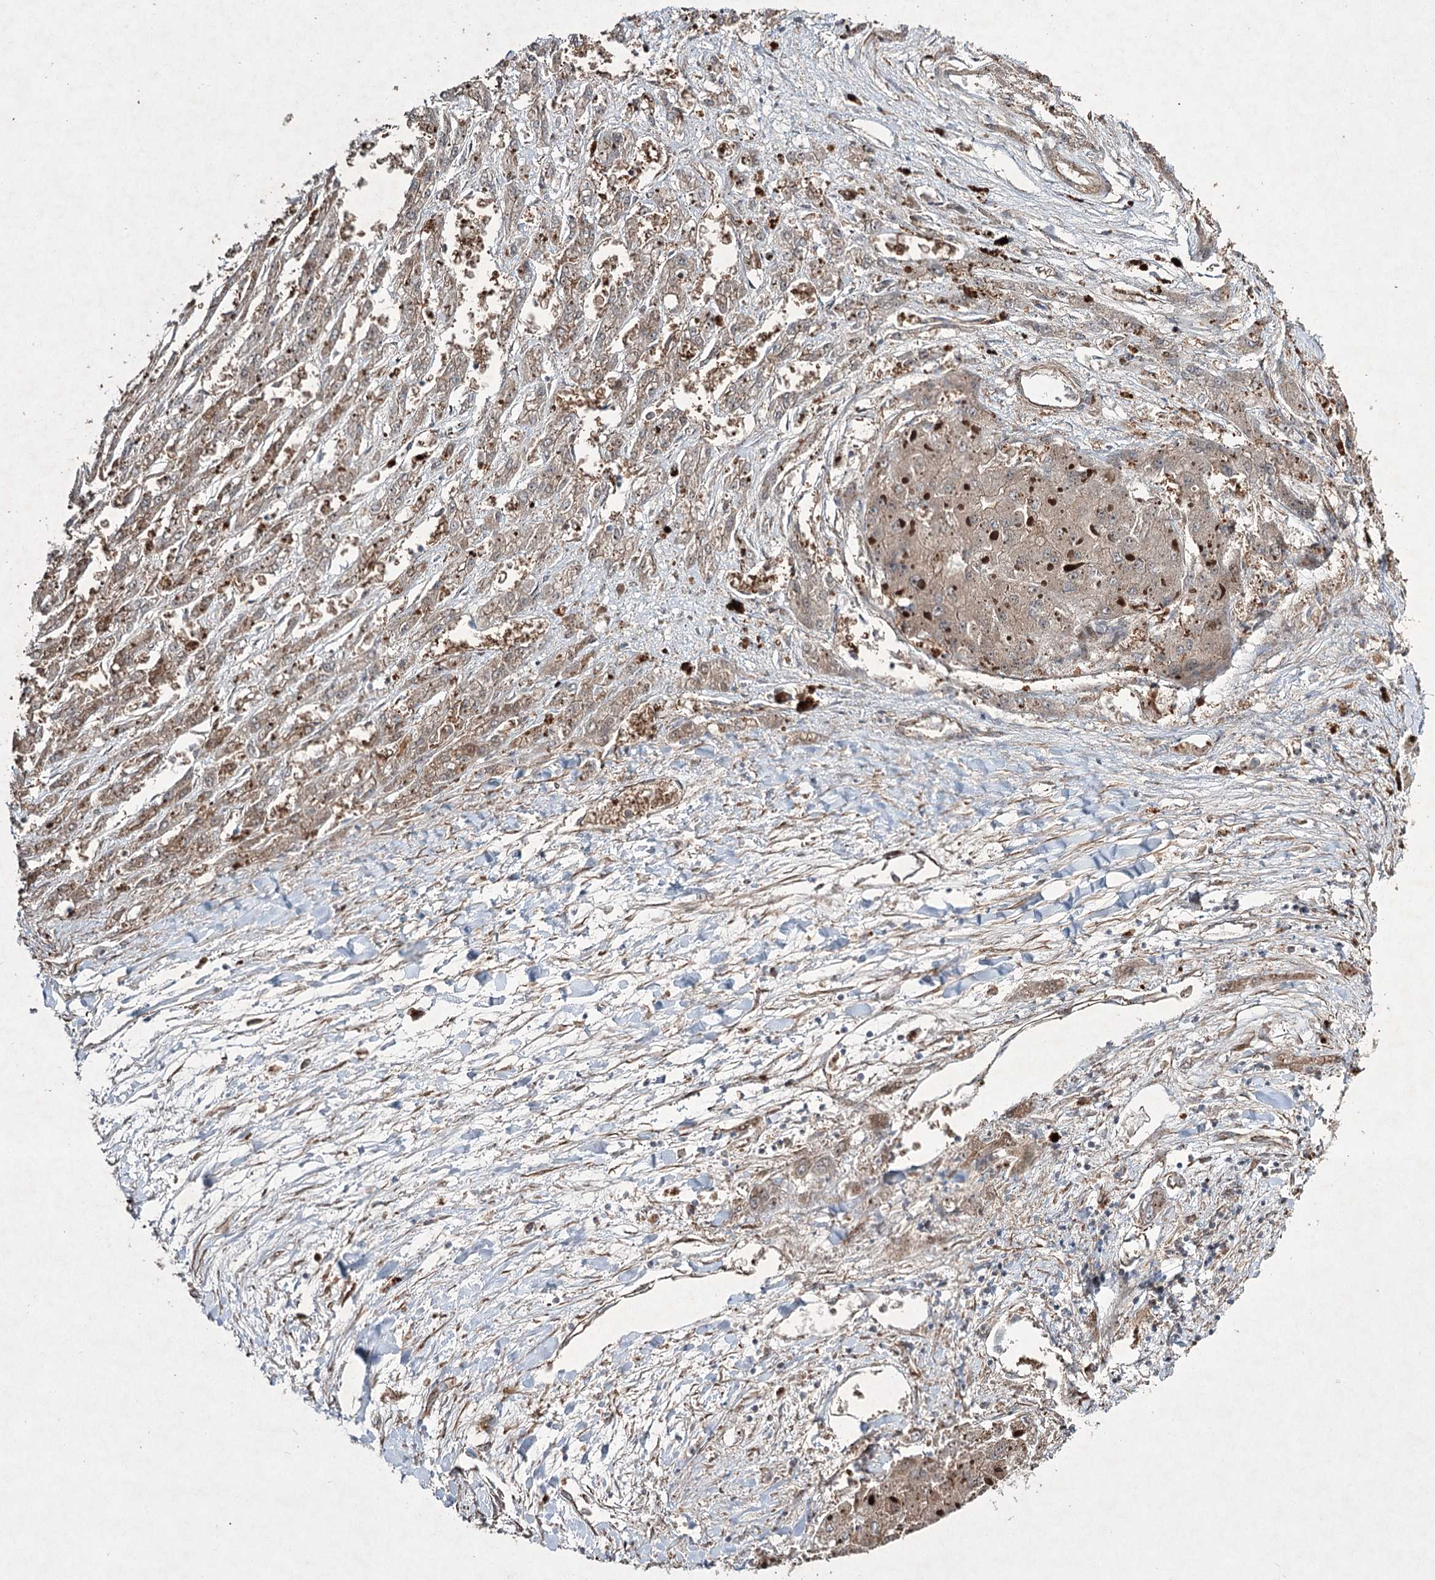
{"staining": {"intensity": "weak", "quantity": ">75%", "location": "cytoplasmic/membranous"}, "tissue": "liver cancer", "cell_type": "Tumor cells", "image_type": "cancer", "snomed": [{"axis": "morphology", "description": "Carcinoma, Hepatocellular, NOS"}, {"axis": "topography", "description": "Liver"}], "caption": "Immunohistochemistry of human liver cancer (hepatocellular carcinoma) demonstrates low levels of weak cytoplasmic/membranous expression in approximately >75% of tumor cells.", "gene": "SERINC5", "patient": {"sex": "female", "age": 73}}